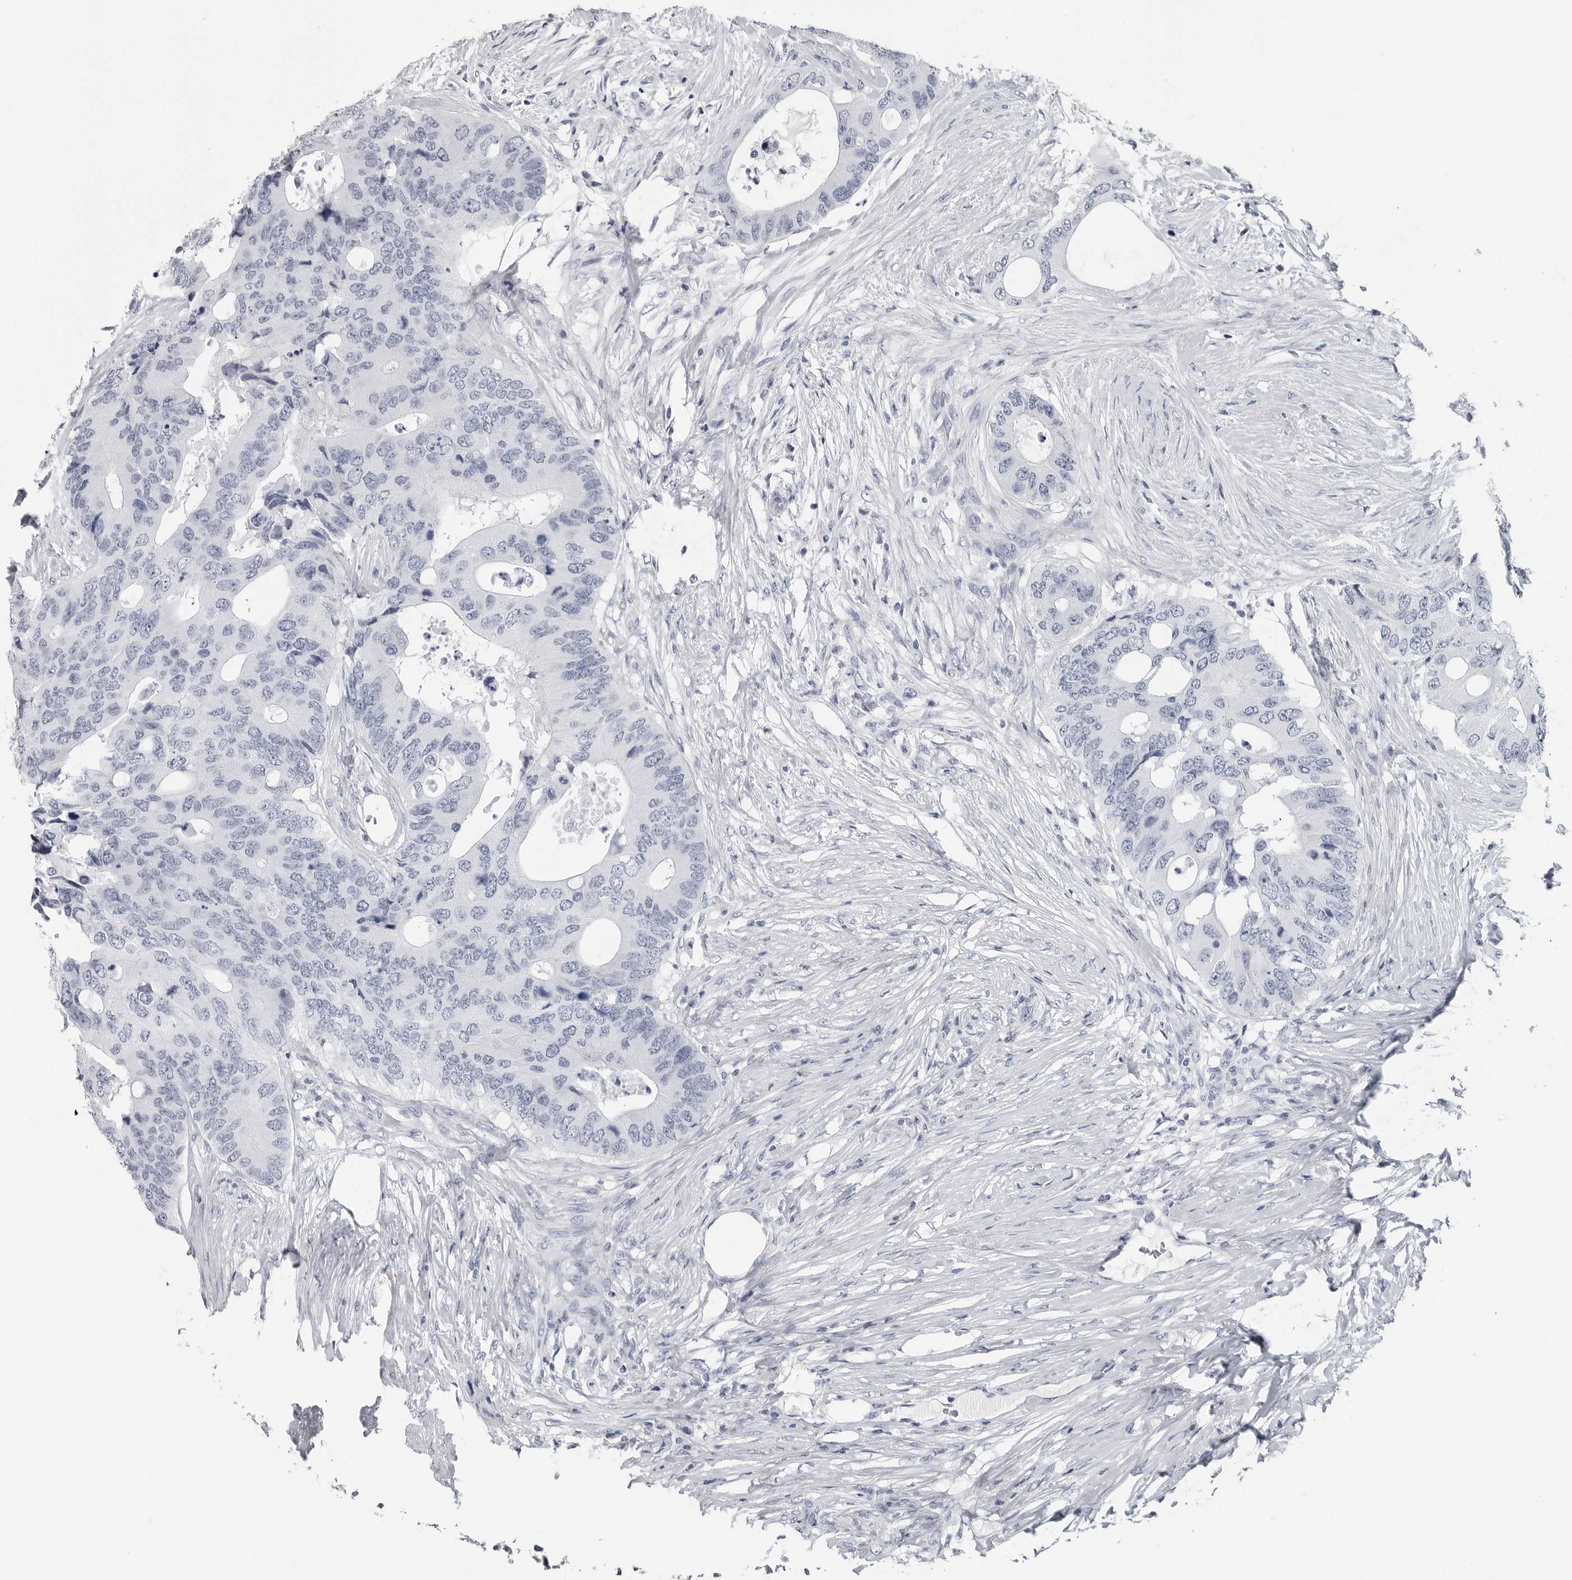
{"staining": {"intensity": "negative", "quantity": "none", "location": "none"}, "tissue": "colorectal cancer", "cell_type": "Tumor cells", "image_type": "cancer", "snomed": [{"axis": "morphology", "description": "Adenocarcinoma, NOS"}, {"axis": "topography", "description": "Colon"}], "caption": "Histopathology image shows no protein expression in tumor cells of colorectal adenocarcinoma tissue.", "gene": "AMPD1", "patient": {"sex": "male", "age": 71}}